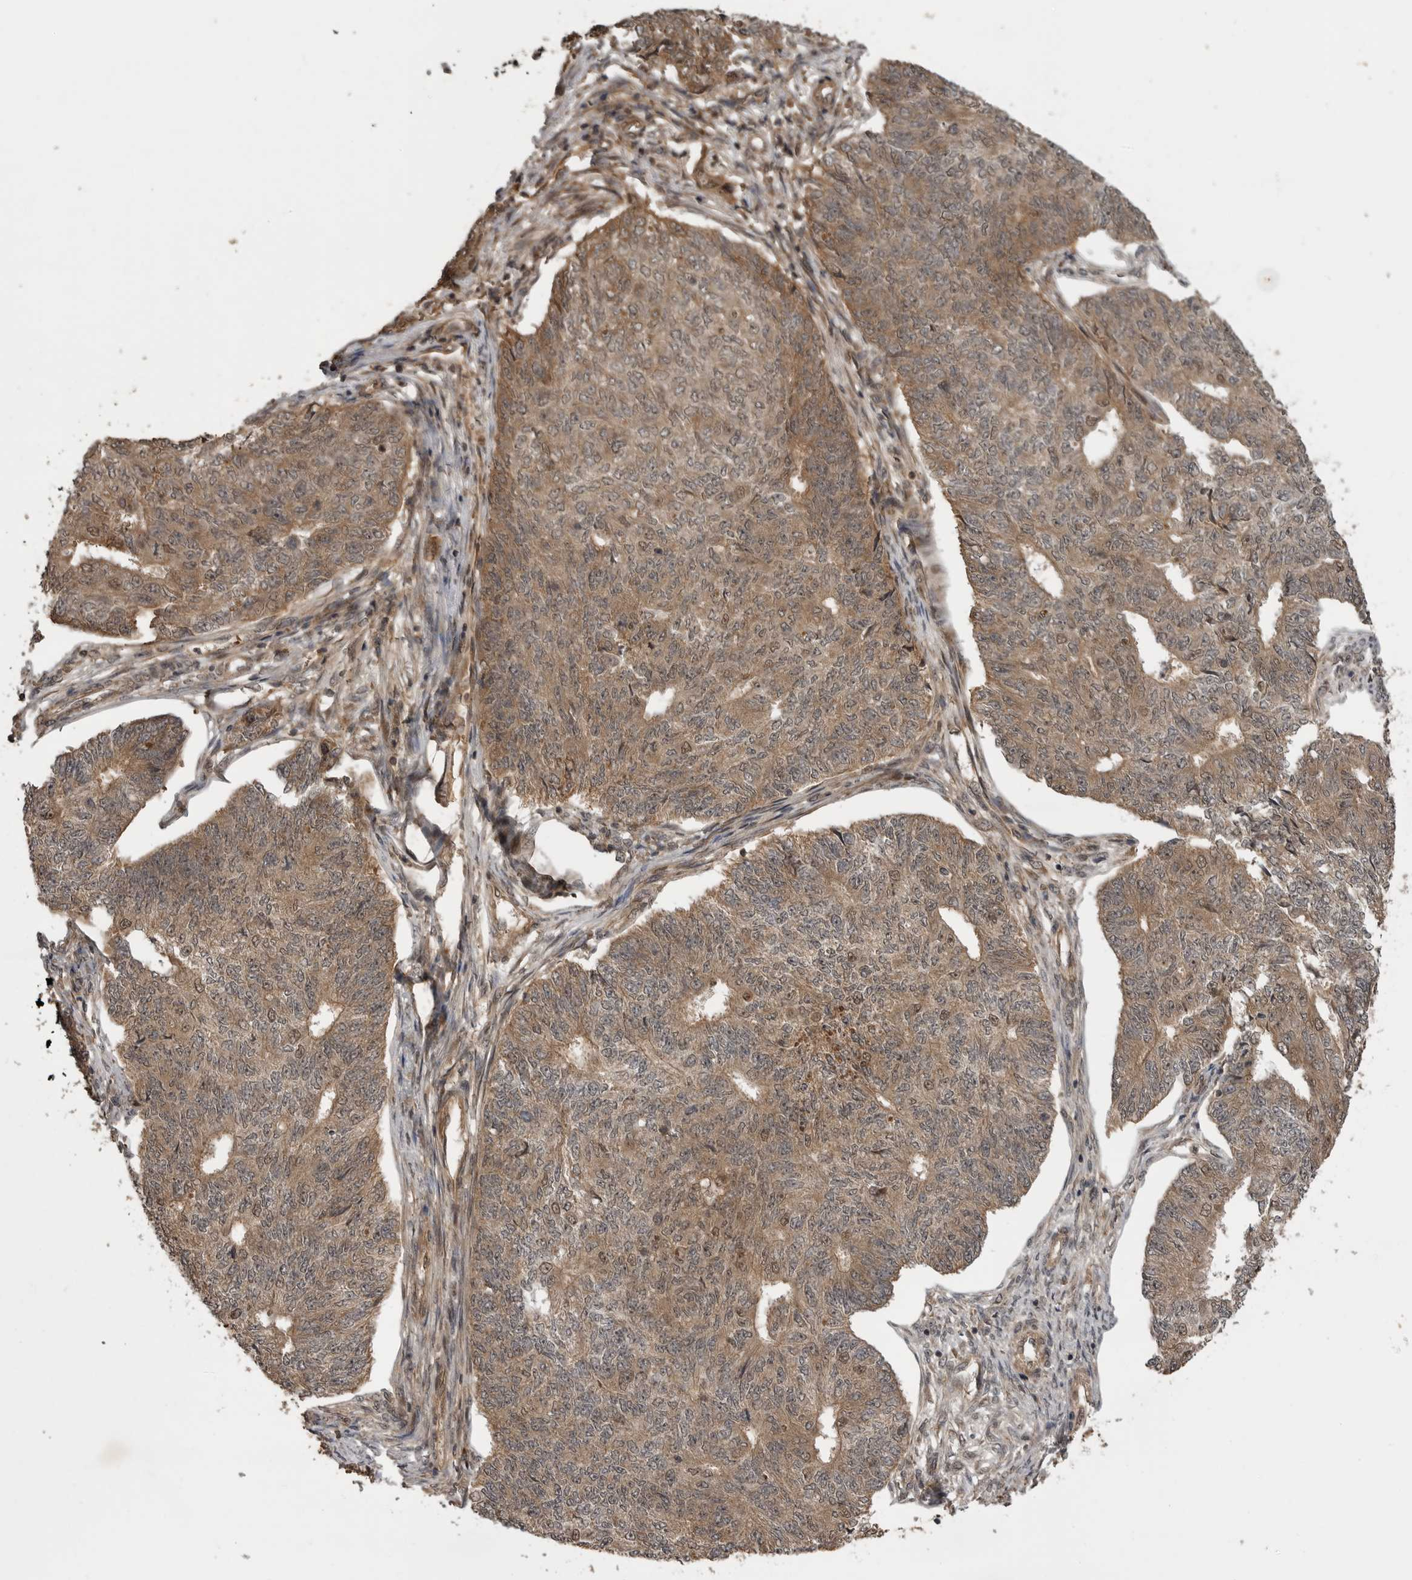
{"staining": {"intensity": "moderate", "quantity": ">75%", "location": "cytoplasmic/membranous"}, "tissue": "endometrial cancer", "cell_type": "Tumor cells", "image_type": "cancer", "snomed": [{"axis": "morphology", "description": "Adenocarcinoma, NOS"}, {"axis": "topography", "description": "Endometrium"}], "caption": "Immunohistochemical staining of human adenocarcinoma (endometrial) exhibits medium levels of moderate cytoplasmic/membranous protein staining in approximately >75% of tumor cells.", "gene": "AKAP7", "patient": {"sex": "female", "age": 32}}